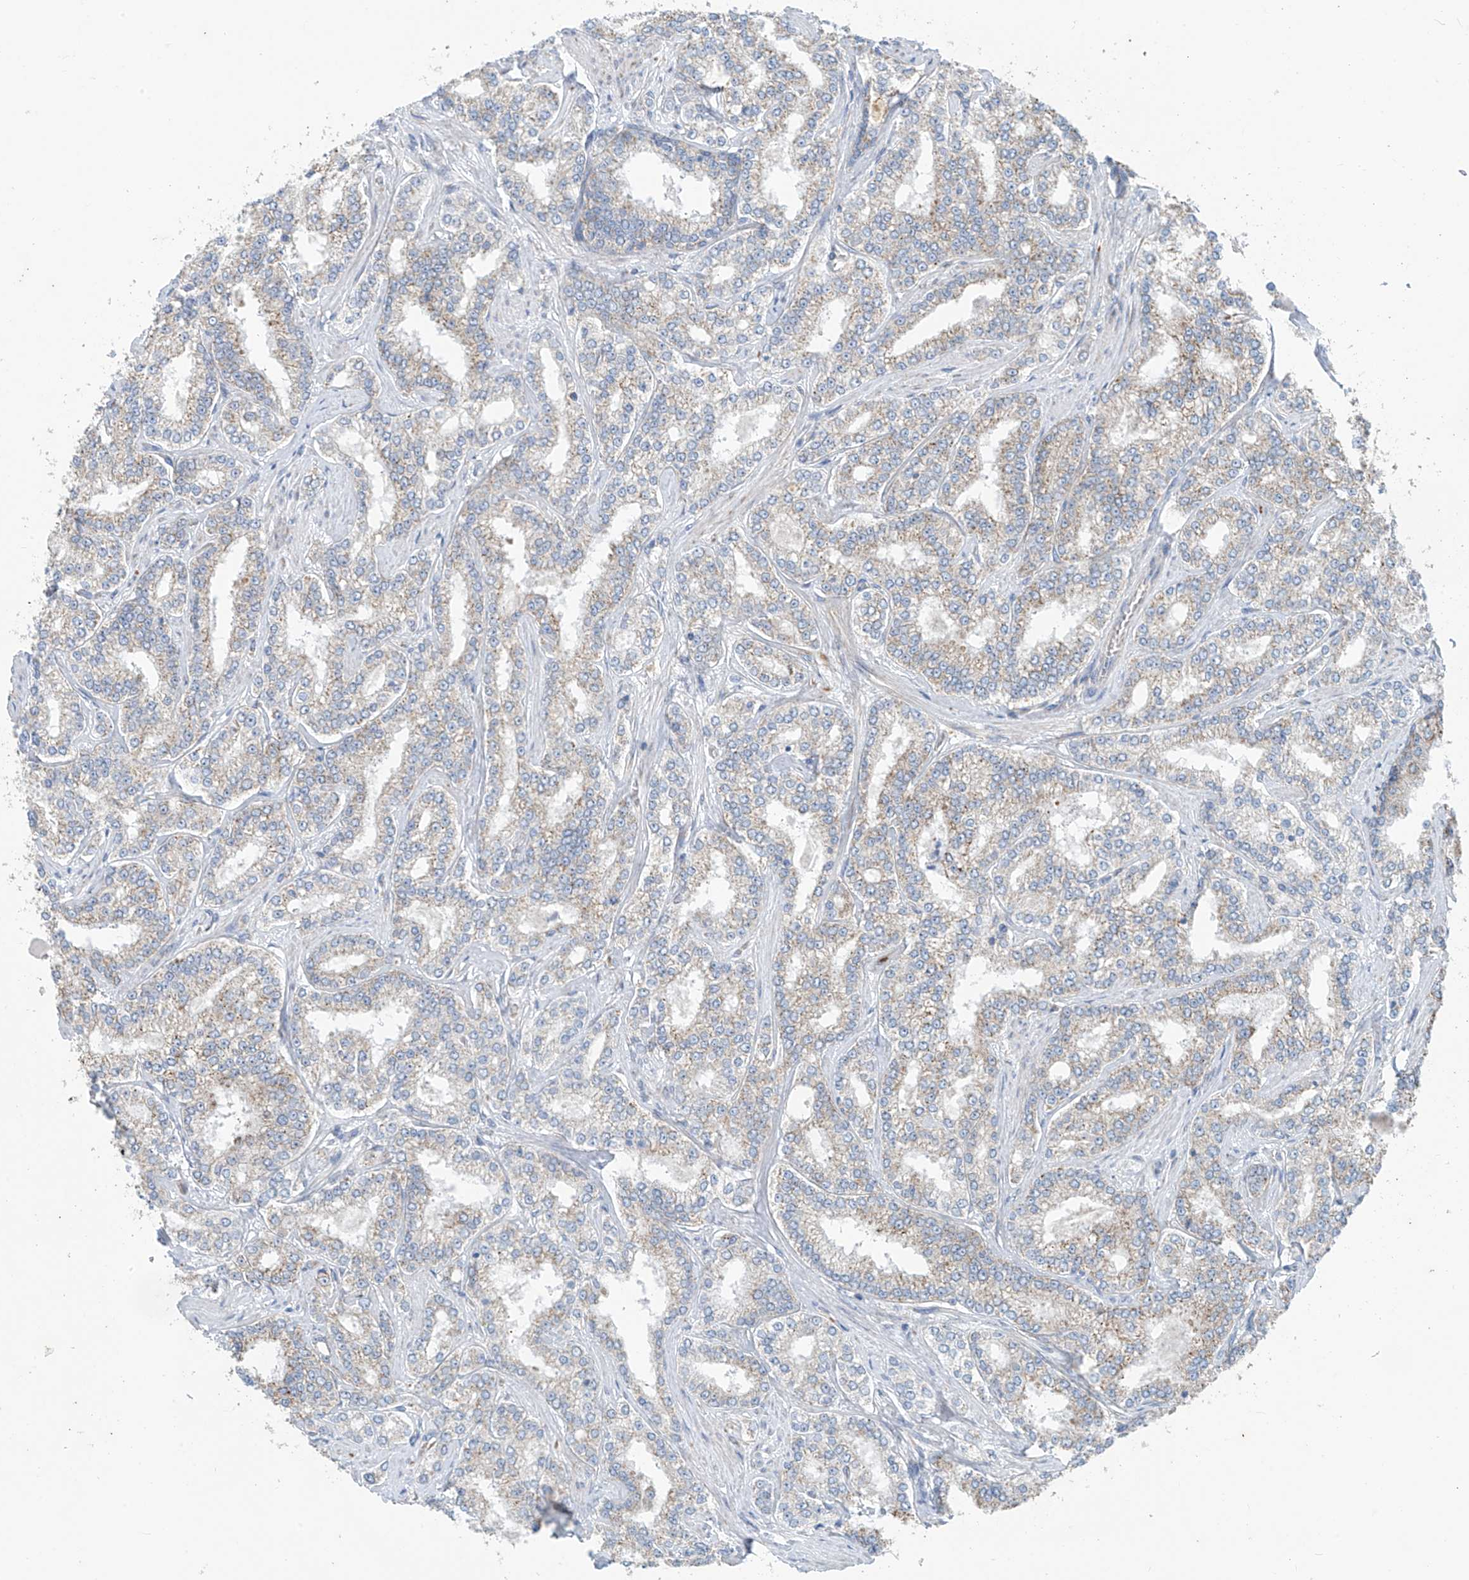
{"staining": {"intensity": "weak", "quantity": "<25%", "location": "cytoplasmic/membranous"}, "tissue": "prostate cancer", "cell_type": "Tumor cells", "image_type": "cancer", "snomed": [{"axis": "morphology", "description": "Normal tissue, NOS"}, {"axis": "morphology", "description": "Adenocarcinoma, High grade"}, {"axis": "topography", "description": "Prostate"}], "caption": "The immunohistochemistry image has no significant expression in tumor cells of prostate cancer tissue.", "gene": "EOMES", "patient": {"sex": "male", "age": 83}}